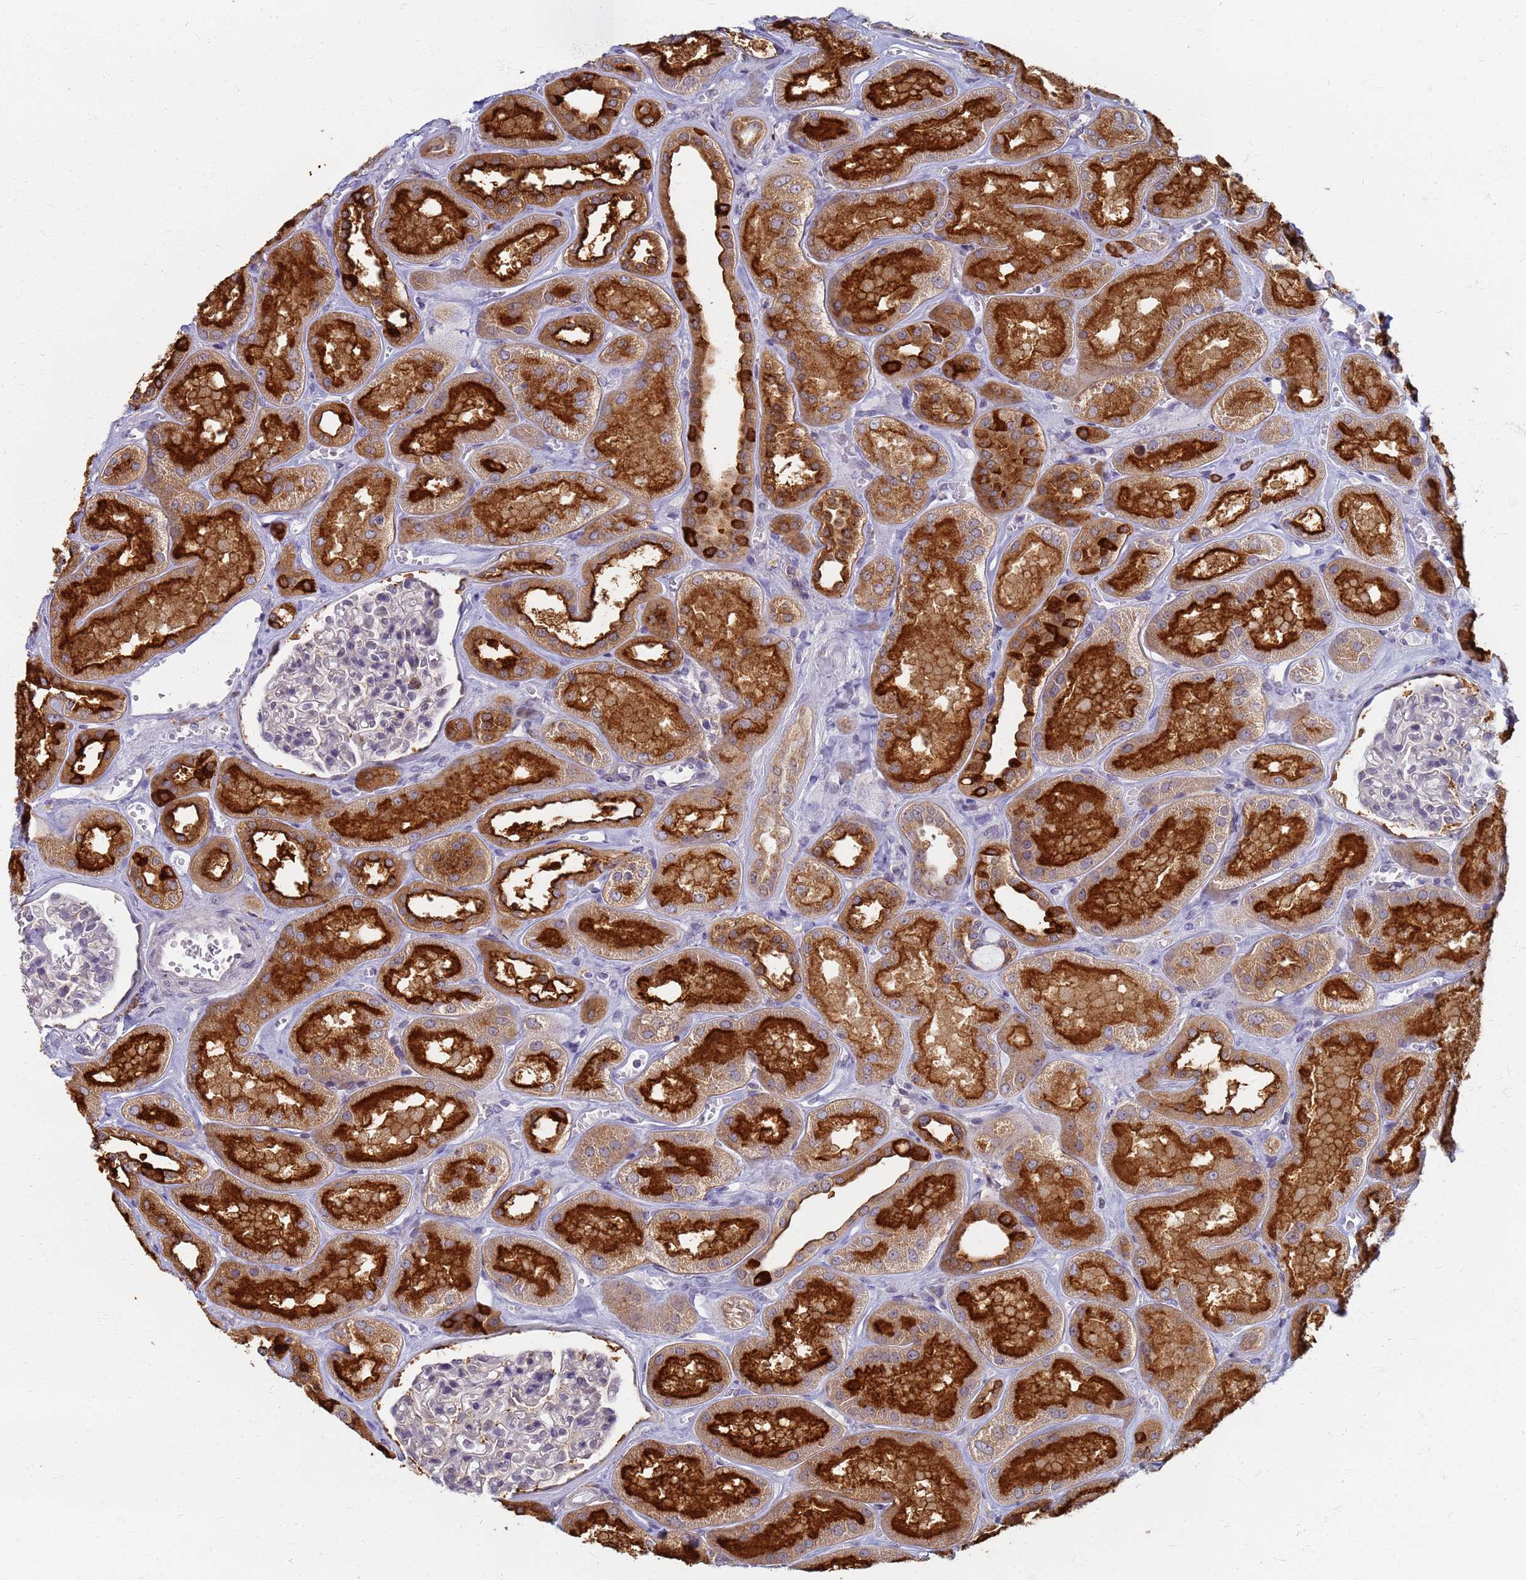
{"staining": {"intensity": "negative", "quantity": "none", "location": "none"}, "tissue": "kidney", "cell_type": "Cells in glomeruli", "image_type": "normal", "snomed": [{"axis": "morphology", "description": "Normal tissue, NOS"}, {"axis": "morphology", "description": "Adenocarcinoma, NOS"}, {"axis": "topography", "description": "Kidney"}], "caption": "Immunohistochemistry (IHC) of unremarkable kidney reveals no expression in cells in glomeruli.", "gene": "ATP6V1E1", "patient": {"sex": "female", "age": 68}}